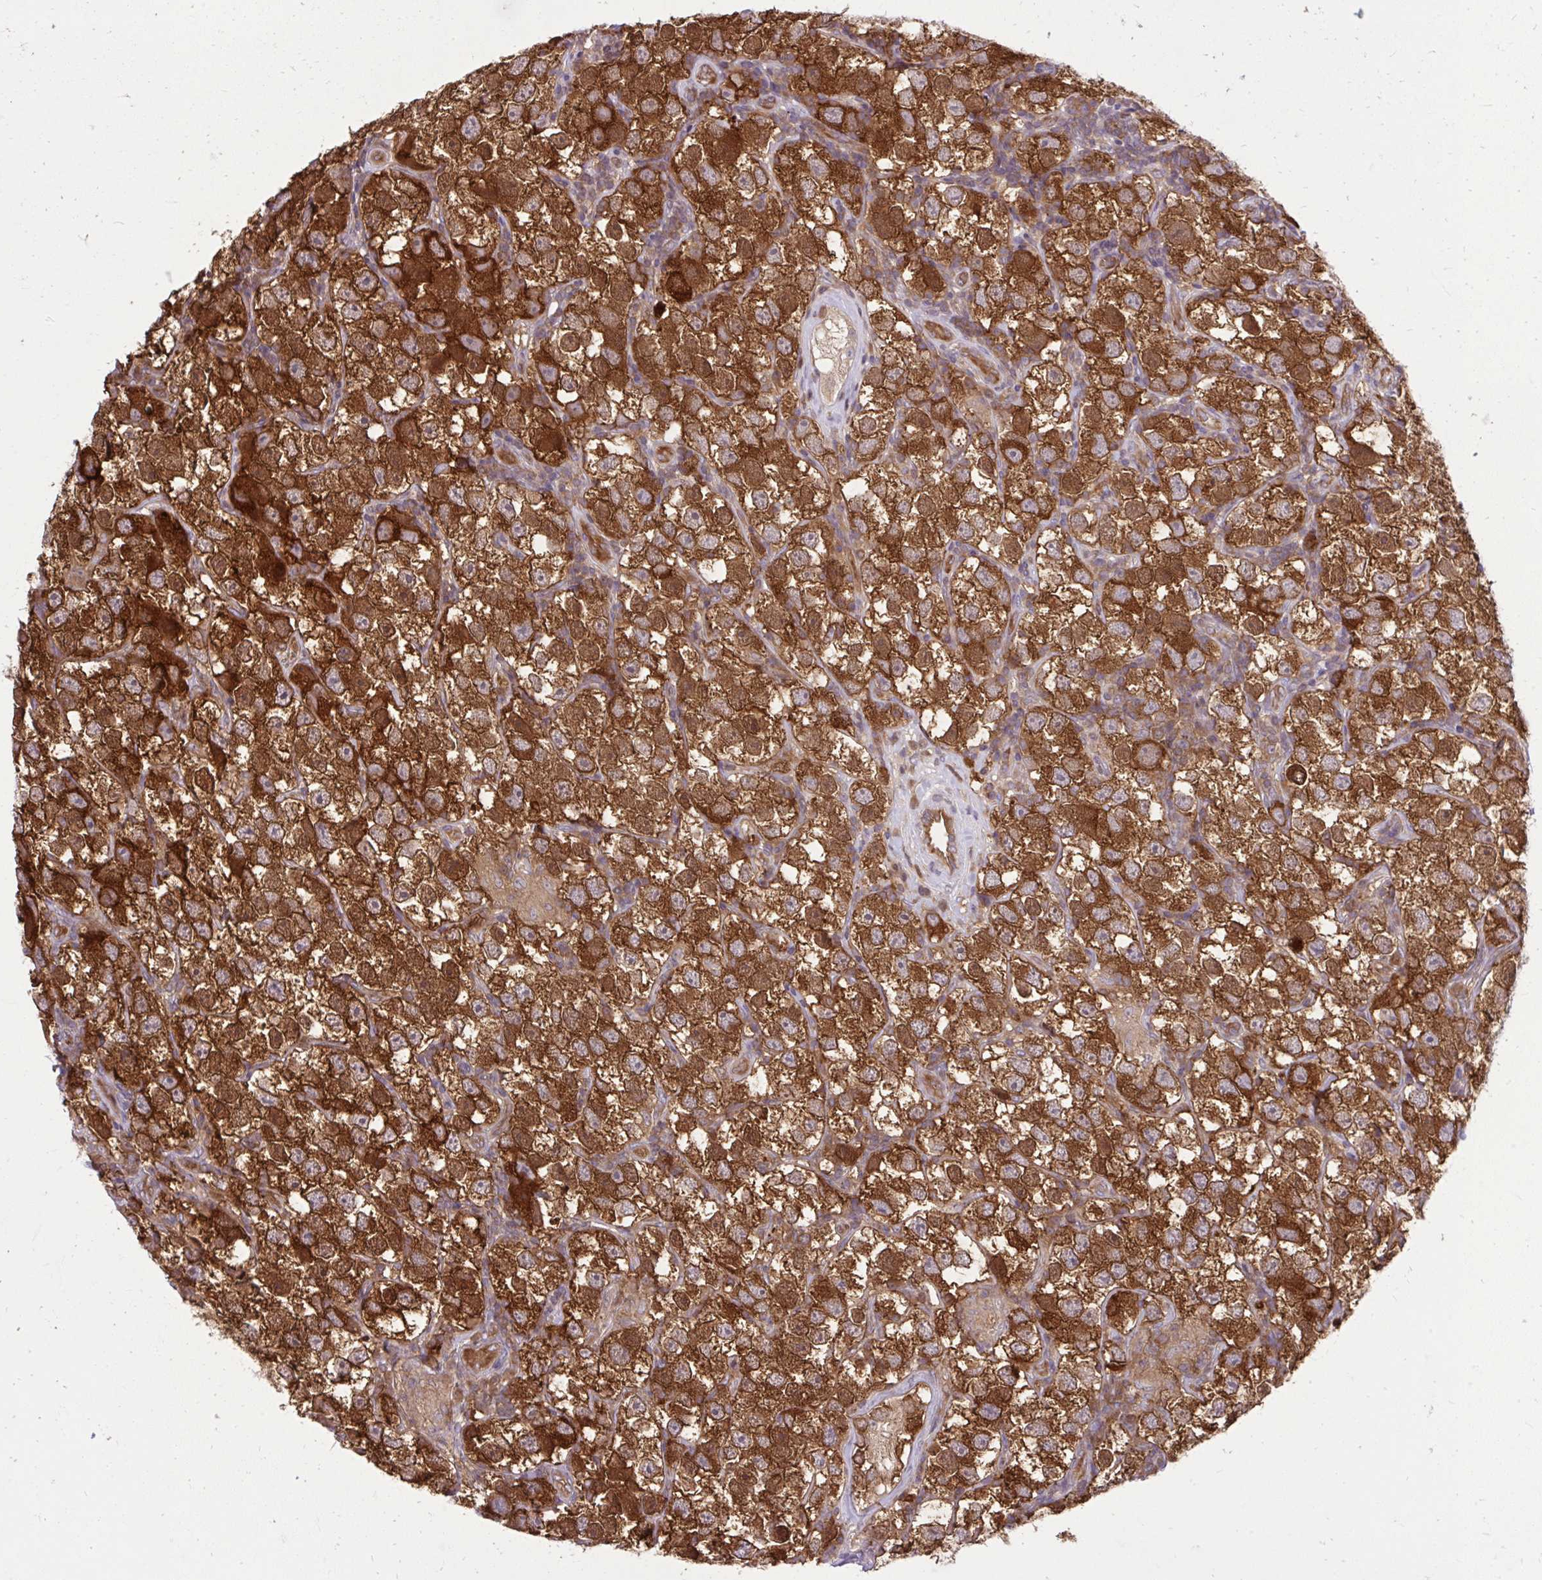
{"staining": {"intensity": "strong", "quantity": ">75%", "location": "cytoplasmic/membranous"}, "tissue": "testis cancer", "cell_type": "Tumor cells", "image_type": "cancer", "snomed": [{"axis": "morphology", "description": "Seminoma, NOS"}, {"axis": "topography", "description": "Testis"}], "caption": "The immunohistochemical stain labels strong cytoplasmic/membranous positivity in tumor cells of testis cancer tissue.", "gene": "PPP5C", "patient": {"sex": "male", "age": 26}}